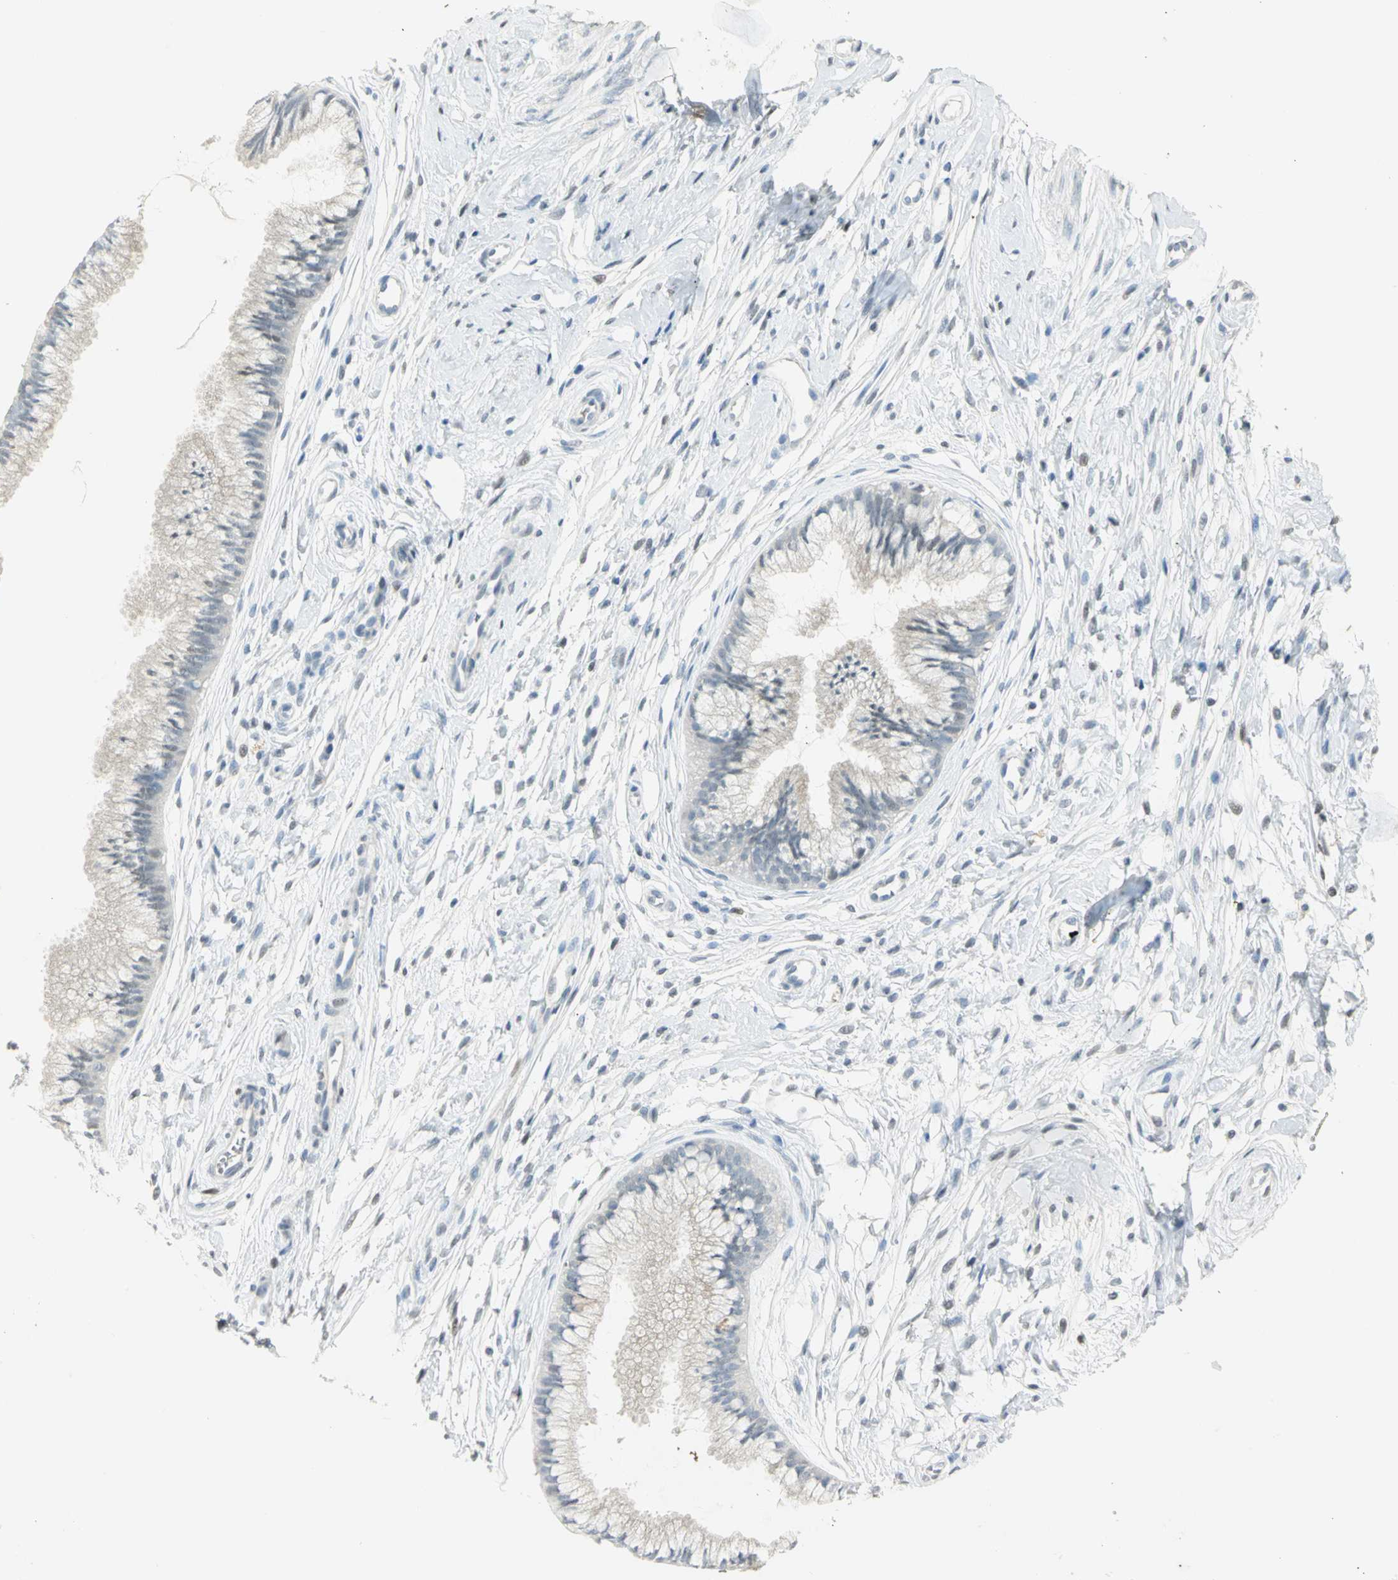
{"staining": {"intensity": "negative", "quantity": "none", "location": "none"}, "tissue": "cervix", "cell_type": "Glandular cells", "image_type": "normal", "snomed": [{"axis": "morphology", "description": "Normal tissue, NOS"}, {"axis": "topography", "description": "Cervix"}], "caption": "This is a photomicrograph of immunohistochemistry staining of unremarkable cervix, which shows no expression in glandular cells.", "gene": "BCL6", "patient": {"sex": "female", "age": 39}}